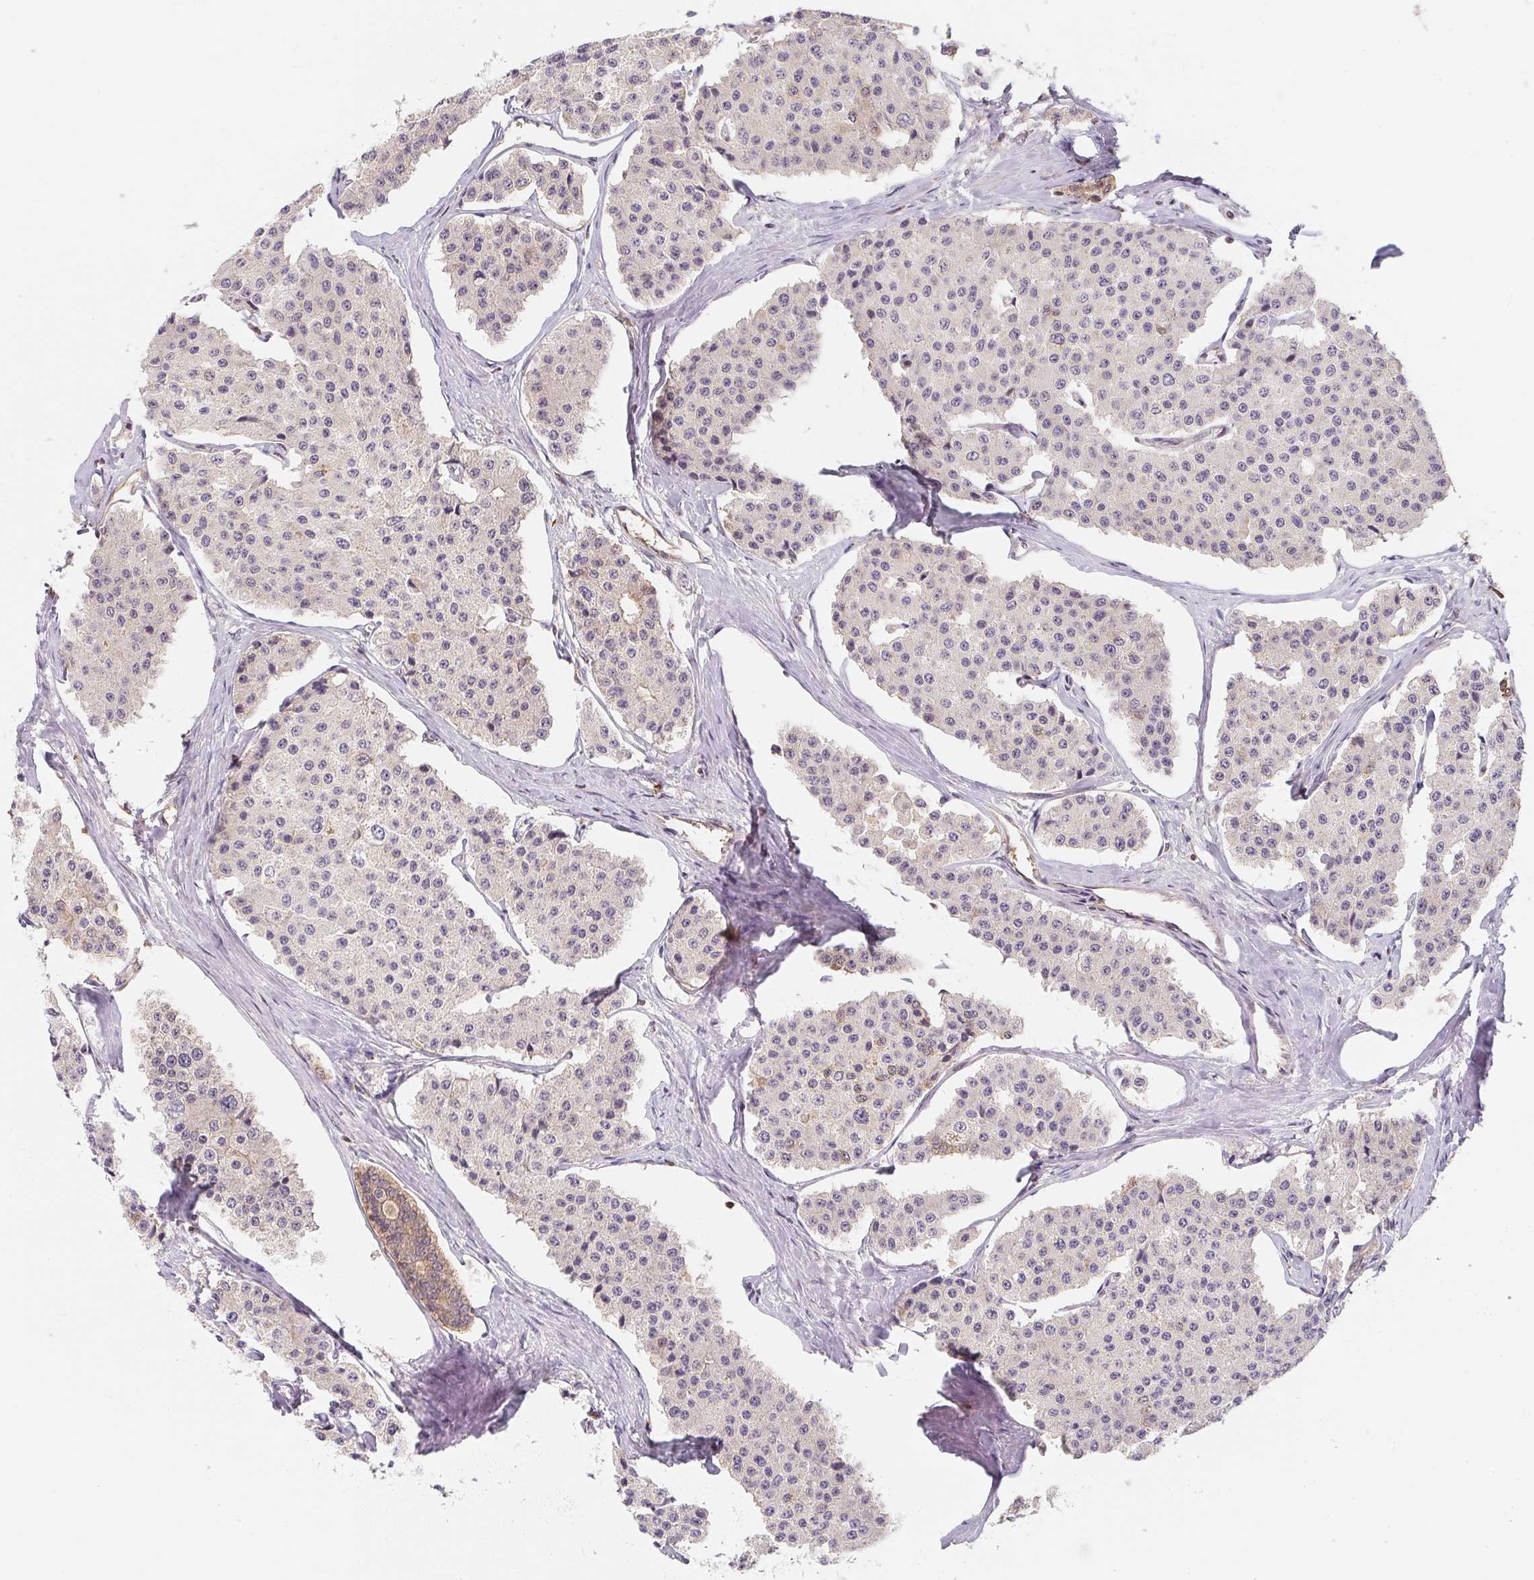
{"staining": {"intensity": "negative", "quantity": "none", "location": "none"}, "tissue": "carcinoid", "cell_type": "Tumor cells", "image_type": "cancer", "snomed": [{"axis": "morphology", "description": "Carcinoid, malignant, NOS"}, {"axis": "topography", "description": "Small intestine"}], "caption": "Photomicrograph shows no protein staining in tumor cells of carcinoid (malignant) tissue.", "gene": "ANKRD13A", "patient": {"sex": "female", "age": 65}}